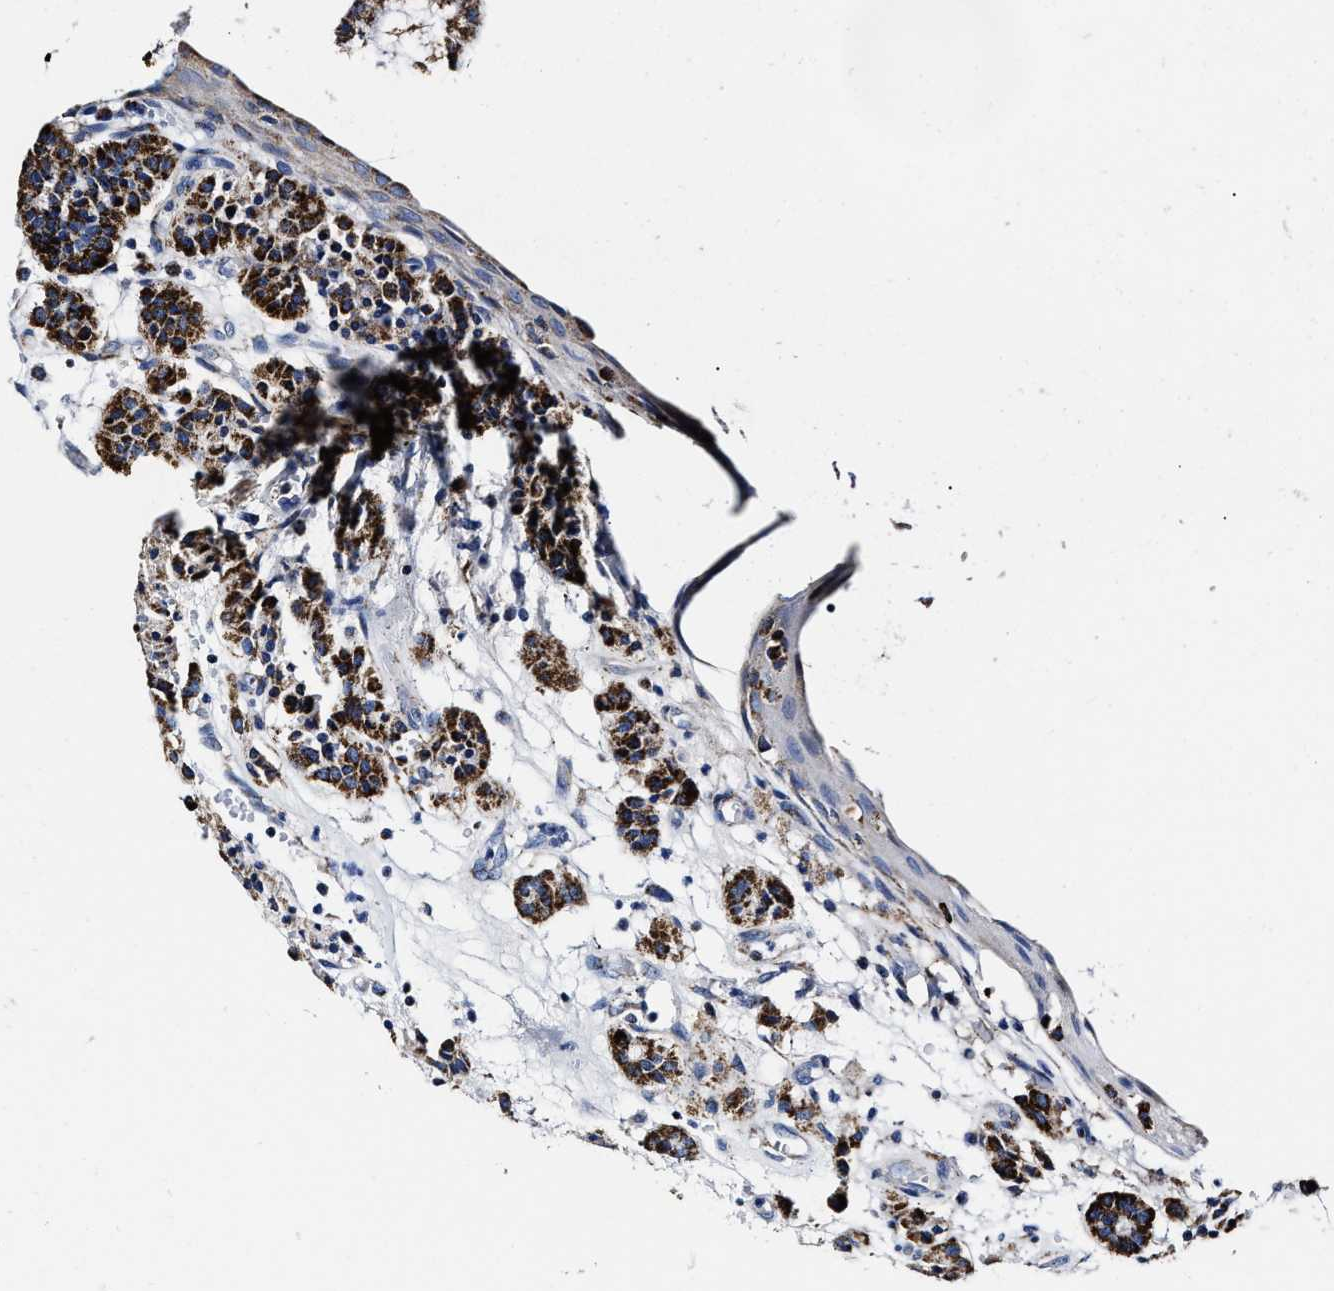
{"staining": {"intensity": "strong", "quantity": "25%-75%", "location": "cytoplasmic/membranous"}, "tissue": "carcinoid", "cell_type": "Tumor cells", "image_type": "cancer", "snomed": [{"axis": "morphology", "description": "Carcinoid, malignant, NOS"}, {"axis": "topography", "description": "Lung"}], "caption": "Carcinoid tissue exhibits strong cytoplasmic/membranous positivity in about 25%-75% of tumor cells", "gene": "HINT2", "patient": {"sex": "male", "age": 30}}